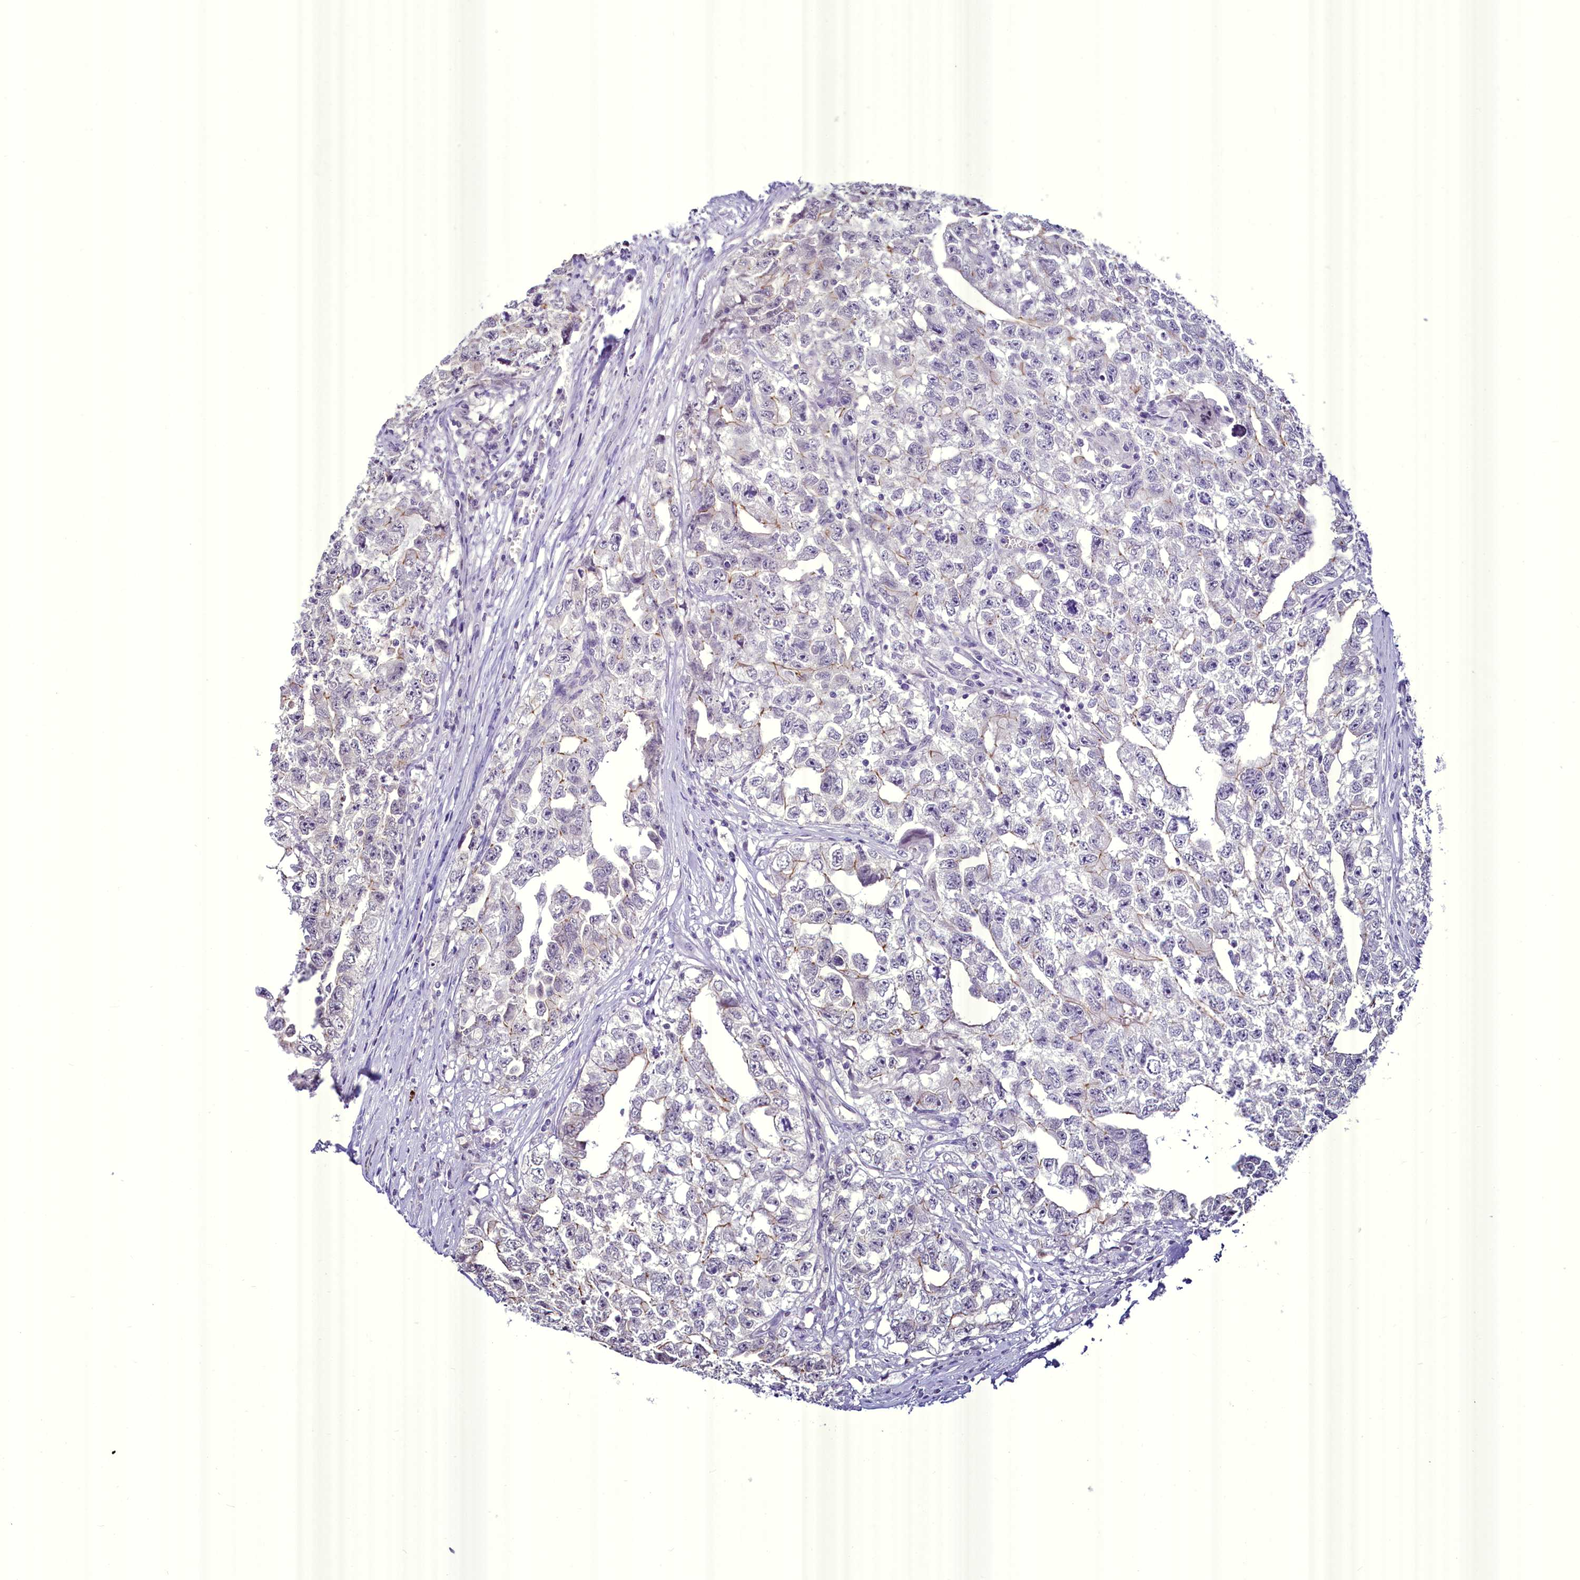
{"staining": {"intensity": "moderate", "quantity": "<25%", "location": "cytoplasmic/membranous"}, "tissue": "testis cancer", "cell_type": "Tumor cells", "image_type": "cancer", "snomed": [{"axis": "morphology", "description": "Seminoma, NOS"}, {"axis": "morphology", "description": "Carcinoma, Embryonal, NOS"}, {"axis": "topography", "description": "Testis"}], "caption": "Tumor cells show low levels of moderate cytoplasmic/membranous expression in about <25% of cells in testis seminoma.", "gene": "BANK1", "patient": {"sex": "male", "age": 43}}